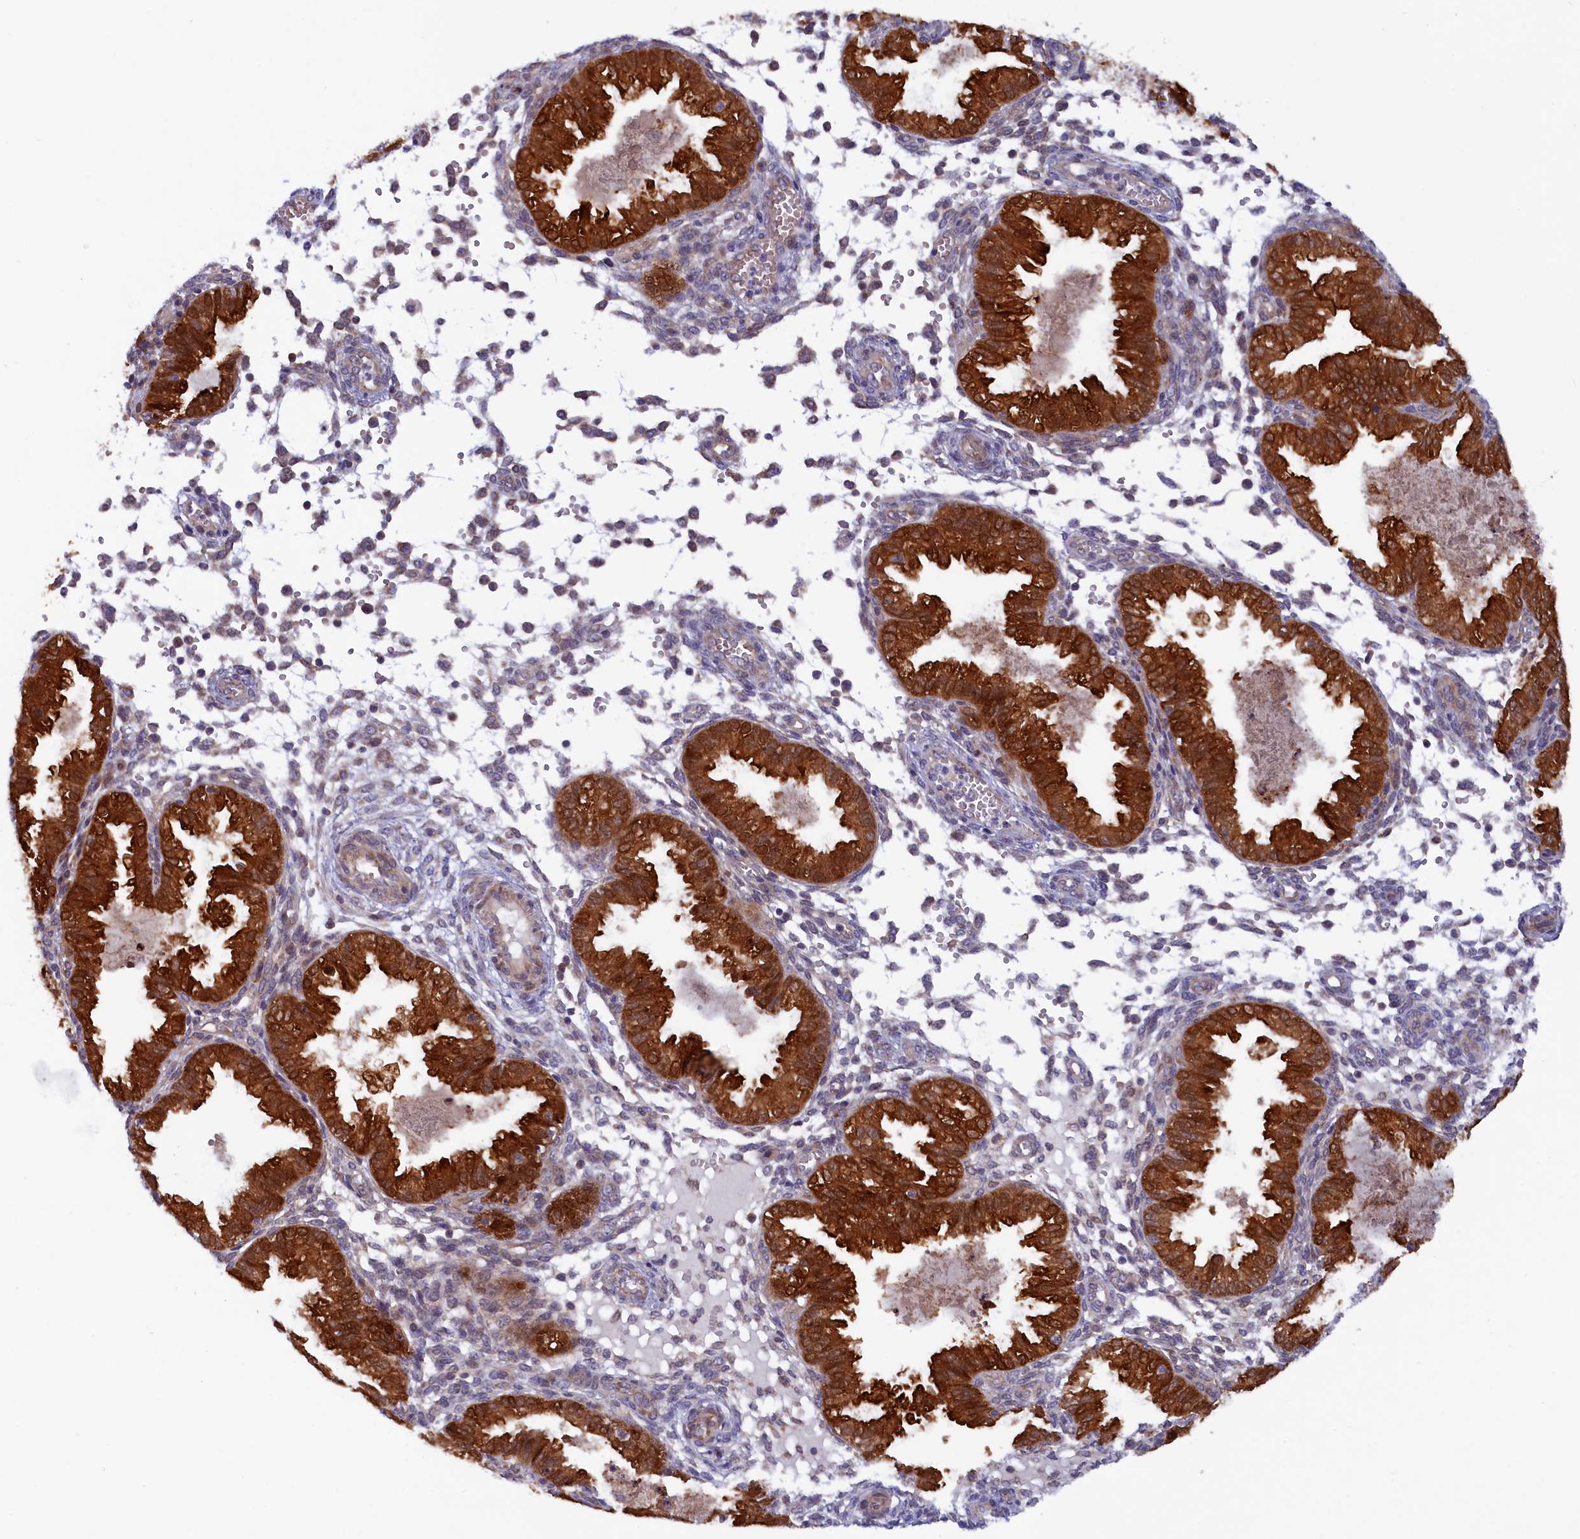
{"staining": {"intensity": "weak", "quantity": "<25%", "location": "cytoplasmic/membranous"}, "tissue": "endometrium", "cell_type": "Cells in endometrial stroma", "image_type": "normal", "snomed": [{"axis": "morphology", "description": "Normal tissue, NOS"}, {"axis": "topography", "description": "Endometrium"}], "caption": "Histopathology image shows no significant protein expression in cells in endometrial stroma of normal endometrium. (DAB IHC with hematoxylin counter stain).", "gene": "JPT2", "patient": {"sex": "female", "age": 33}}